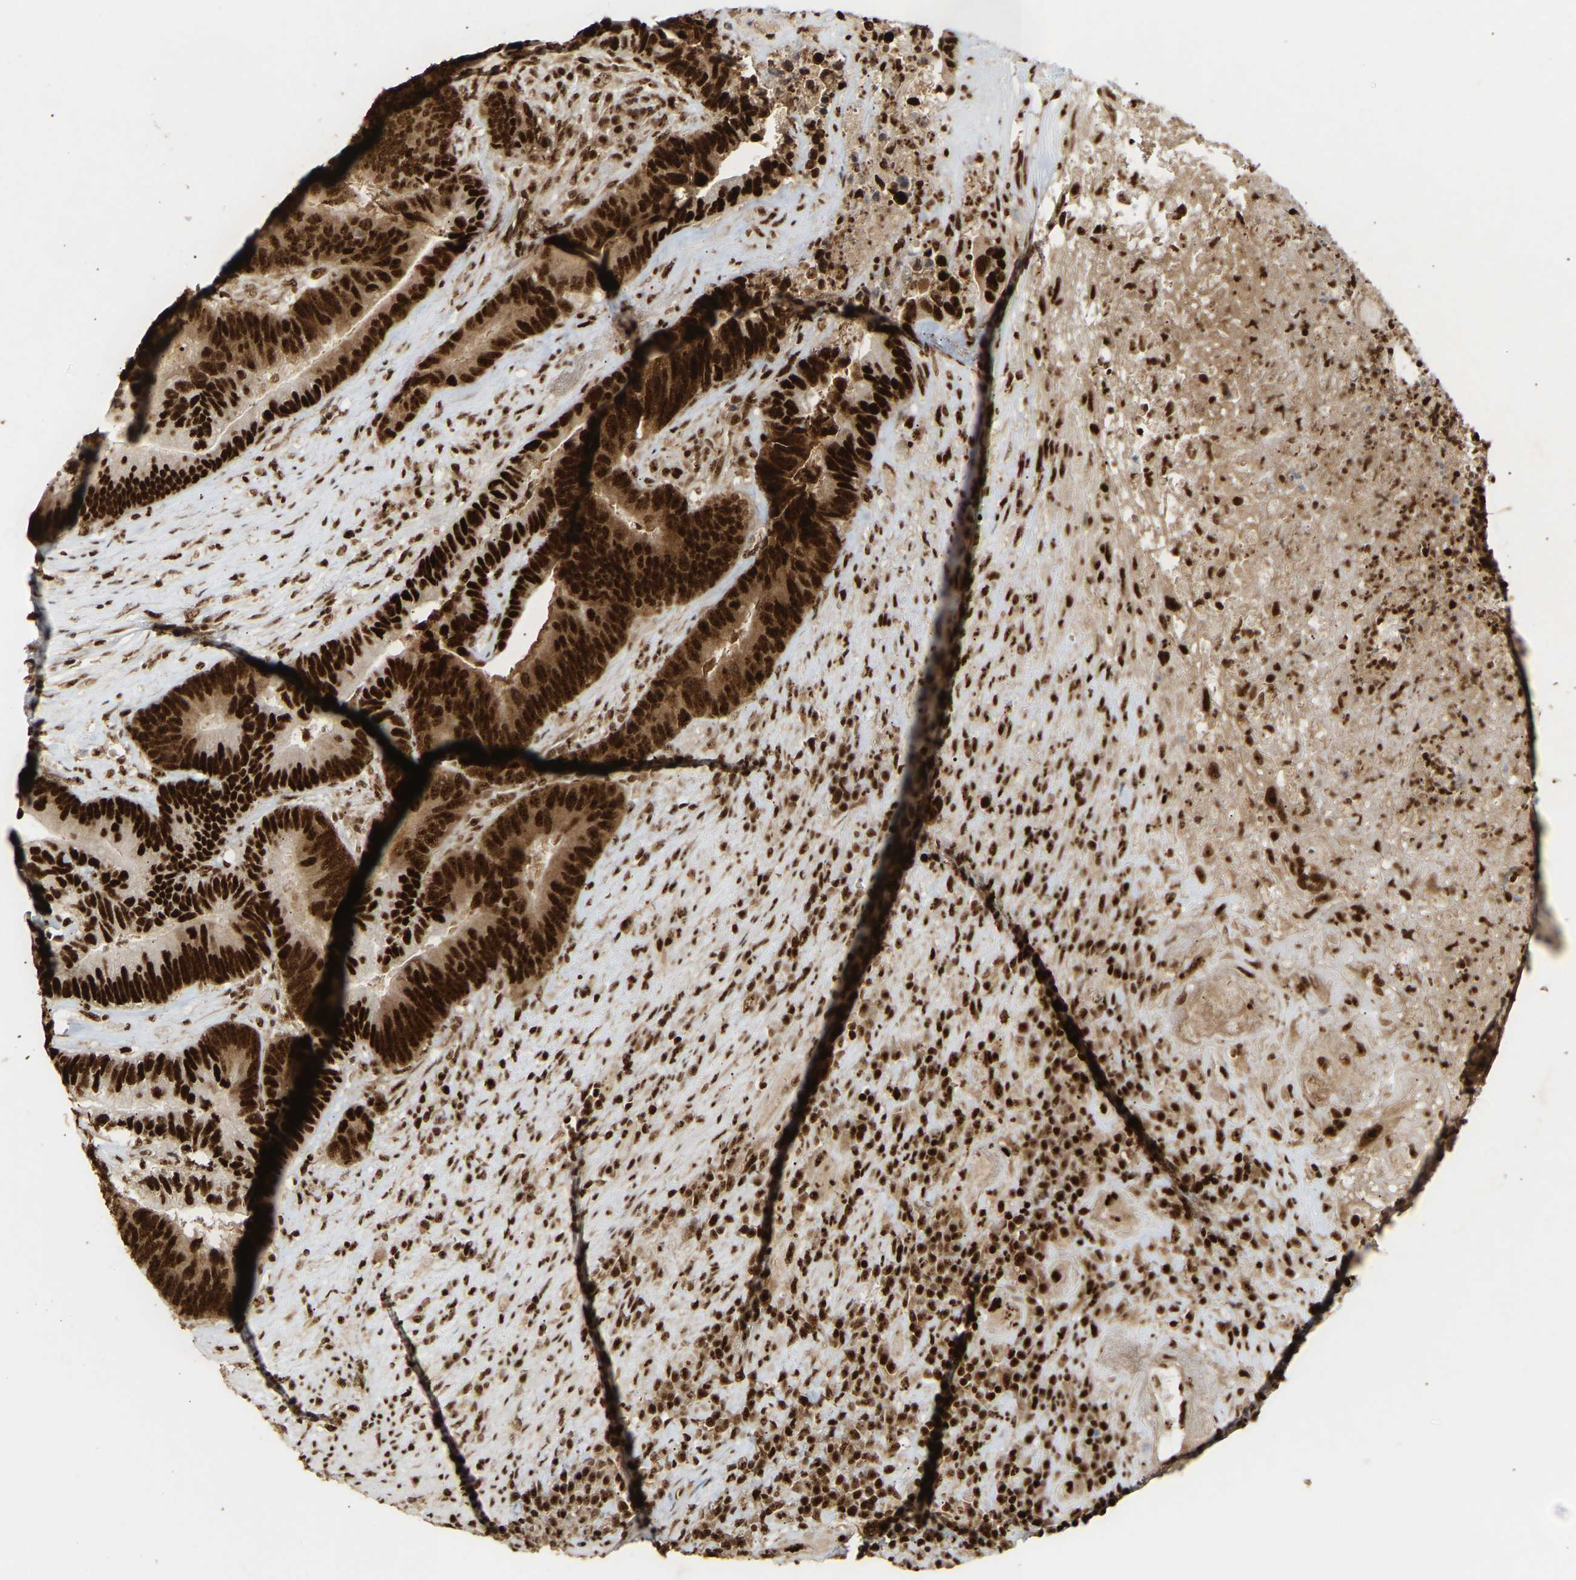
{"staining": {"intensity": "strong", "quantity": ">75%", "location": "cytoplasmic/membranous,nuclear"}, "tissue": "colorectal cancer", "cell_type": "Tumor cells", "image_type": "cancer", "snomed": [{"axis": "morphology", "description": "Adenocarcinoma, NOS"}, {"axis": "topography", "description": "Rectum"}], "caption": "Immunohistochemistry (IHC) of colorectal cancer (adenocarcinoma) shows high levels of strong cytoplasmic/membranous and nuclear staining in approximately >75% of tumor cells.", "gene": "ALYREF", "patient": {"sex": "female", "age": 89}}